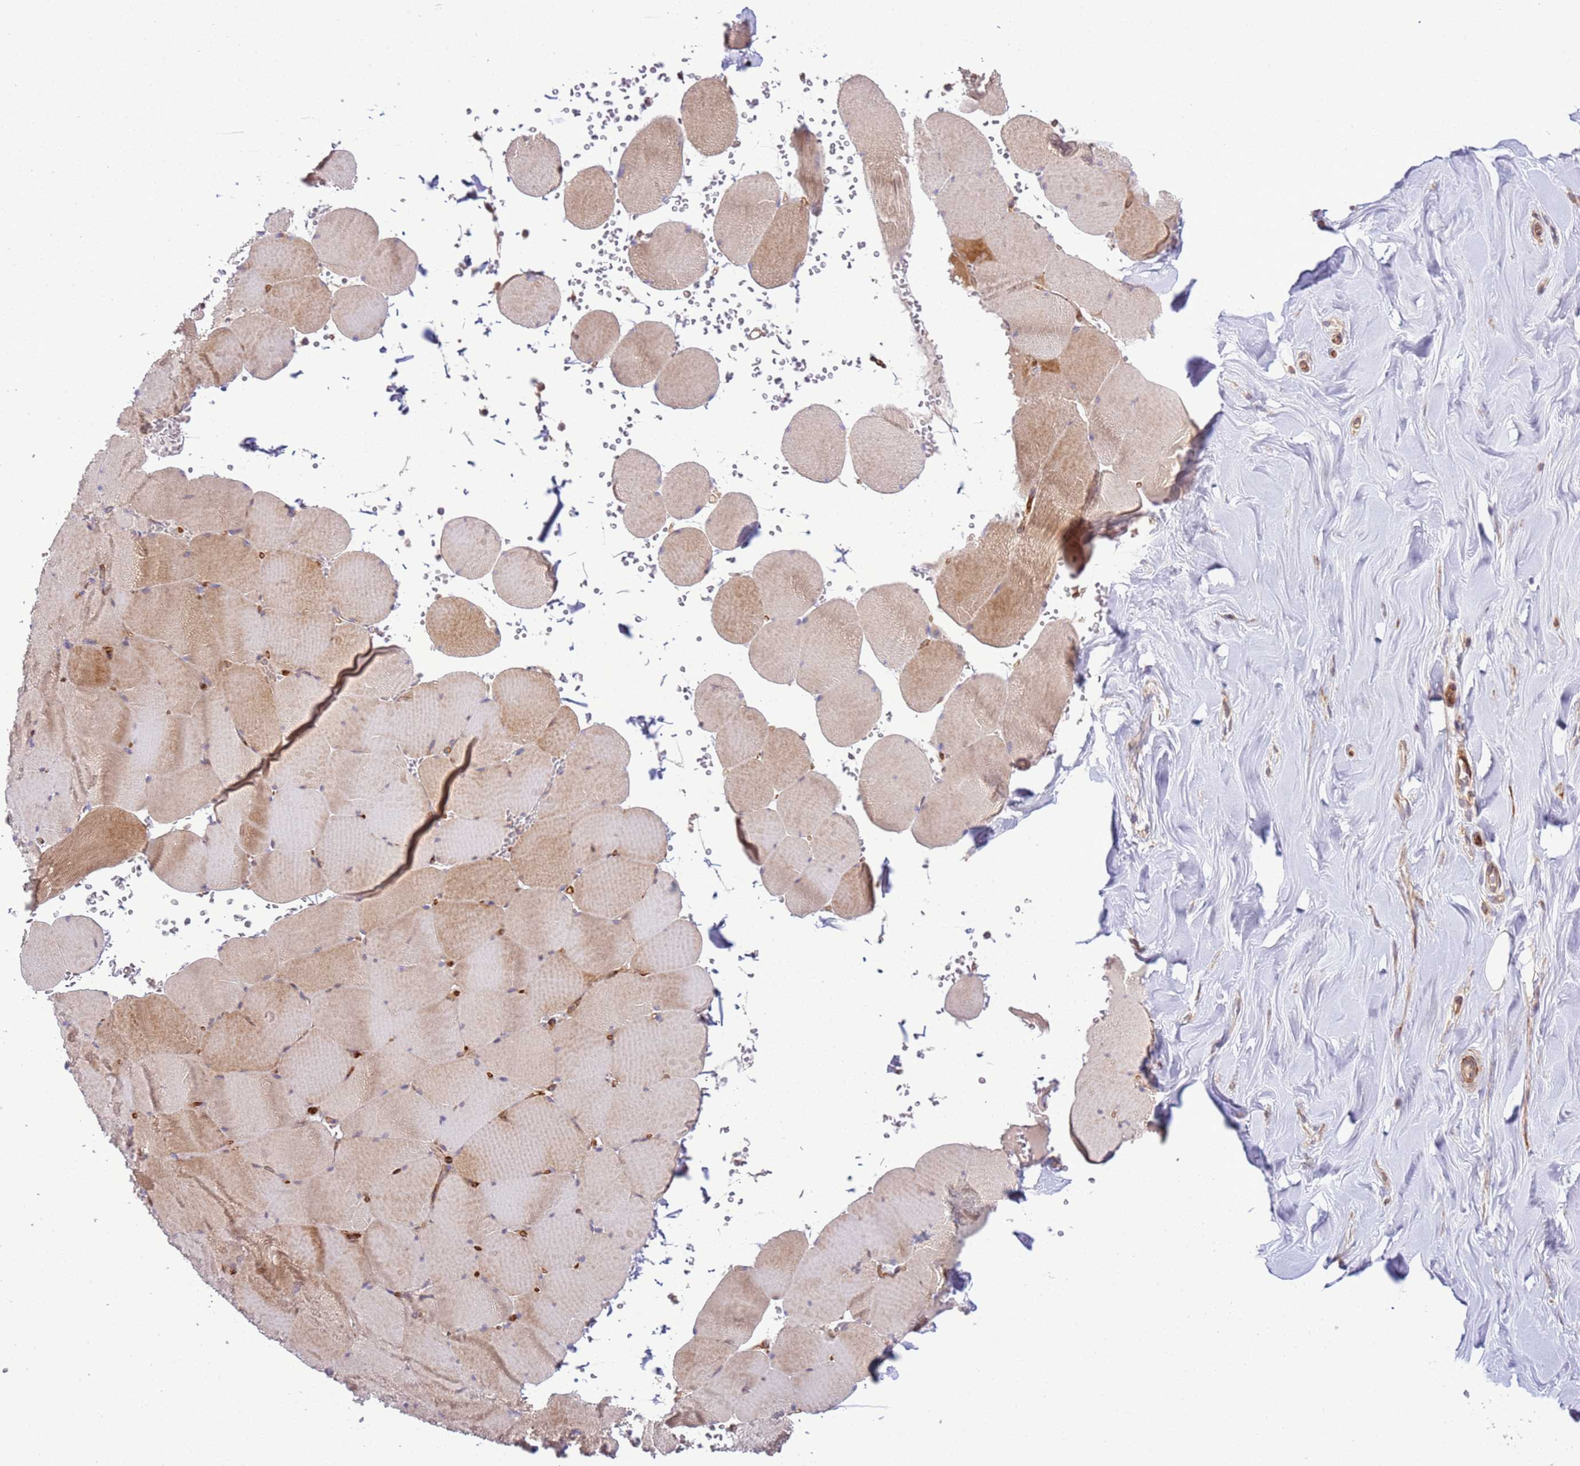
{"staining": {"intensity": "weak", "quantity": "25%-75%", "location": "cytoplasmic/membranous"}, "tissue": "skeletal muscle", "cell_type": "Myocytes", "image_type": "normal", "snomed": [{"axis": "morphology", "description": "Normal tissue, NOS"}, {"axis": "topography", "description": "Skeletal muscle"}, {"axis": "topography", "description": "Head-Neck"}], "caption": "IHC image of normal skeletal muscle: human skeletal muscle stained using immunohistochemistry (IHC) displays low levels of weak protein expression localized specifically in the cytoplasmic/membranous of myocytes, appearing as a cytoplasmic/membranous brown color.", "gene": "ZNF624", "patient": {"sex": "male", "age": 66}}